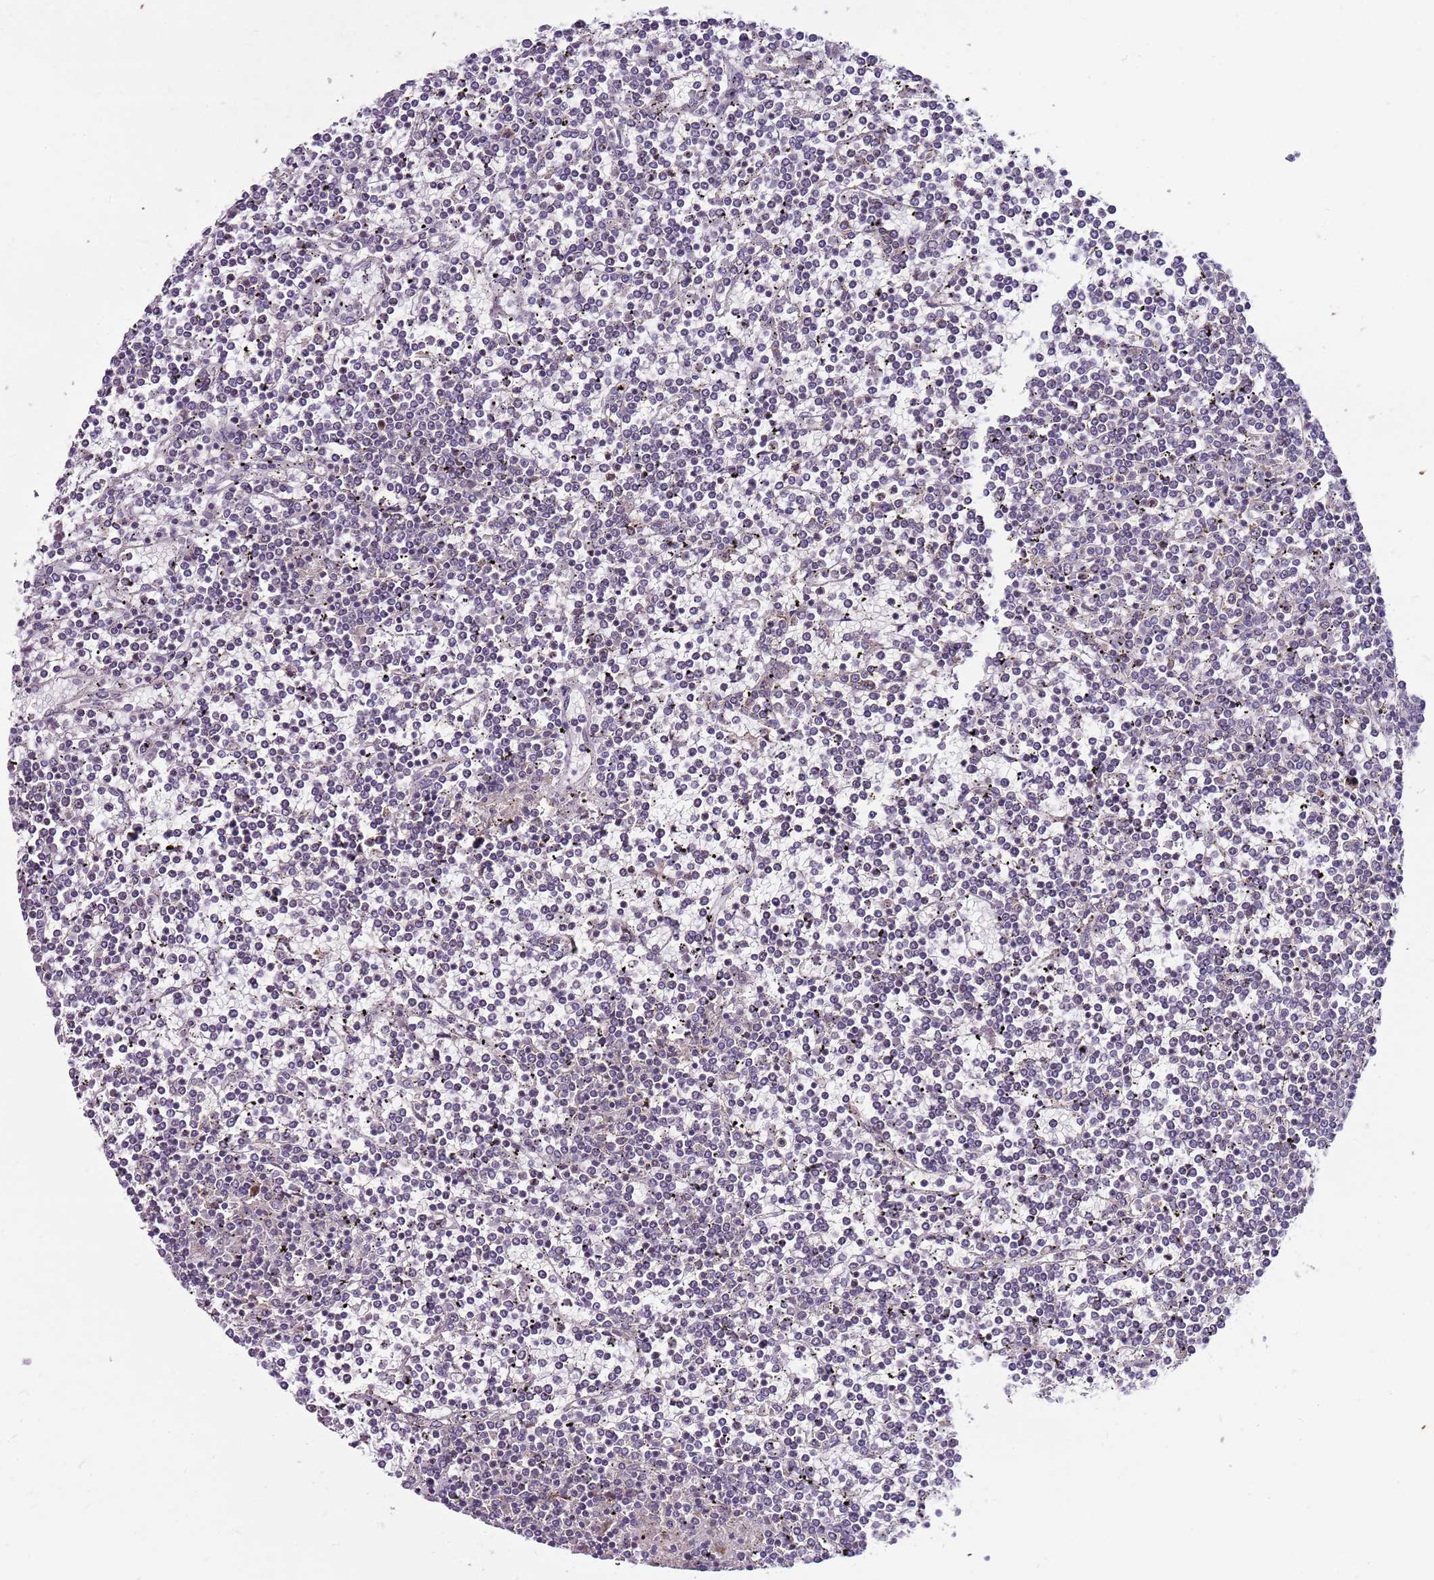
{"staining": {"intensity": "negative", "quantity": "none", "location": "none"}, "tissue": "lymphoma", "cell_type": "Tumor cells", "image_type": "cancer", "snomed": [{"axis": "morphology", "description": "Malignant lymphoma, non-Hodgkin's type, Low grade"}, {"axis": "topography", "description": "Spleen"}], "caption": "Lymphoma stained for a protein using immunohistochemistry demonstrates no expression tumor cells.", "gene": "FBXL22", "patient": {"sex": "female", "age": 19}}